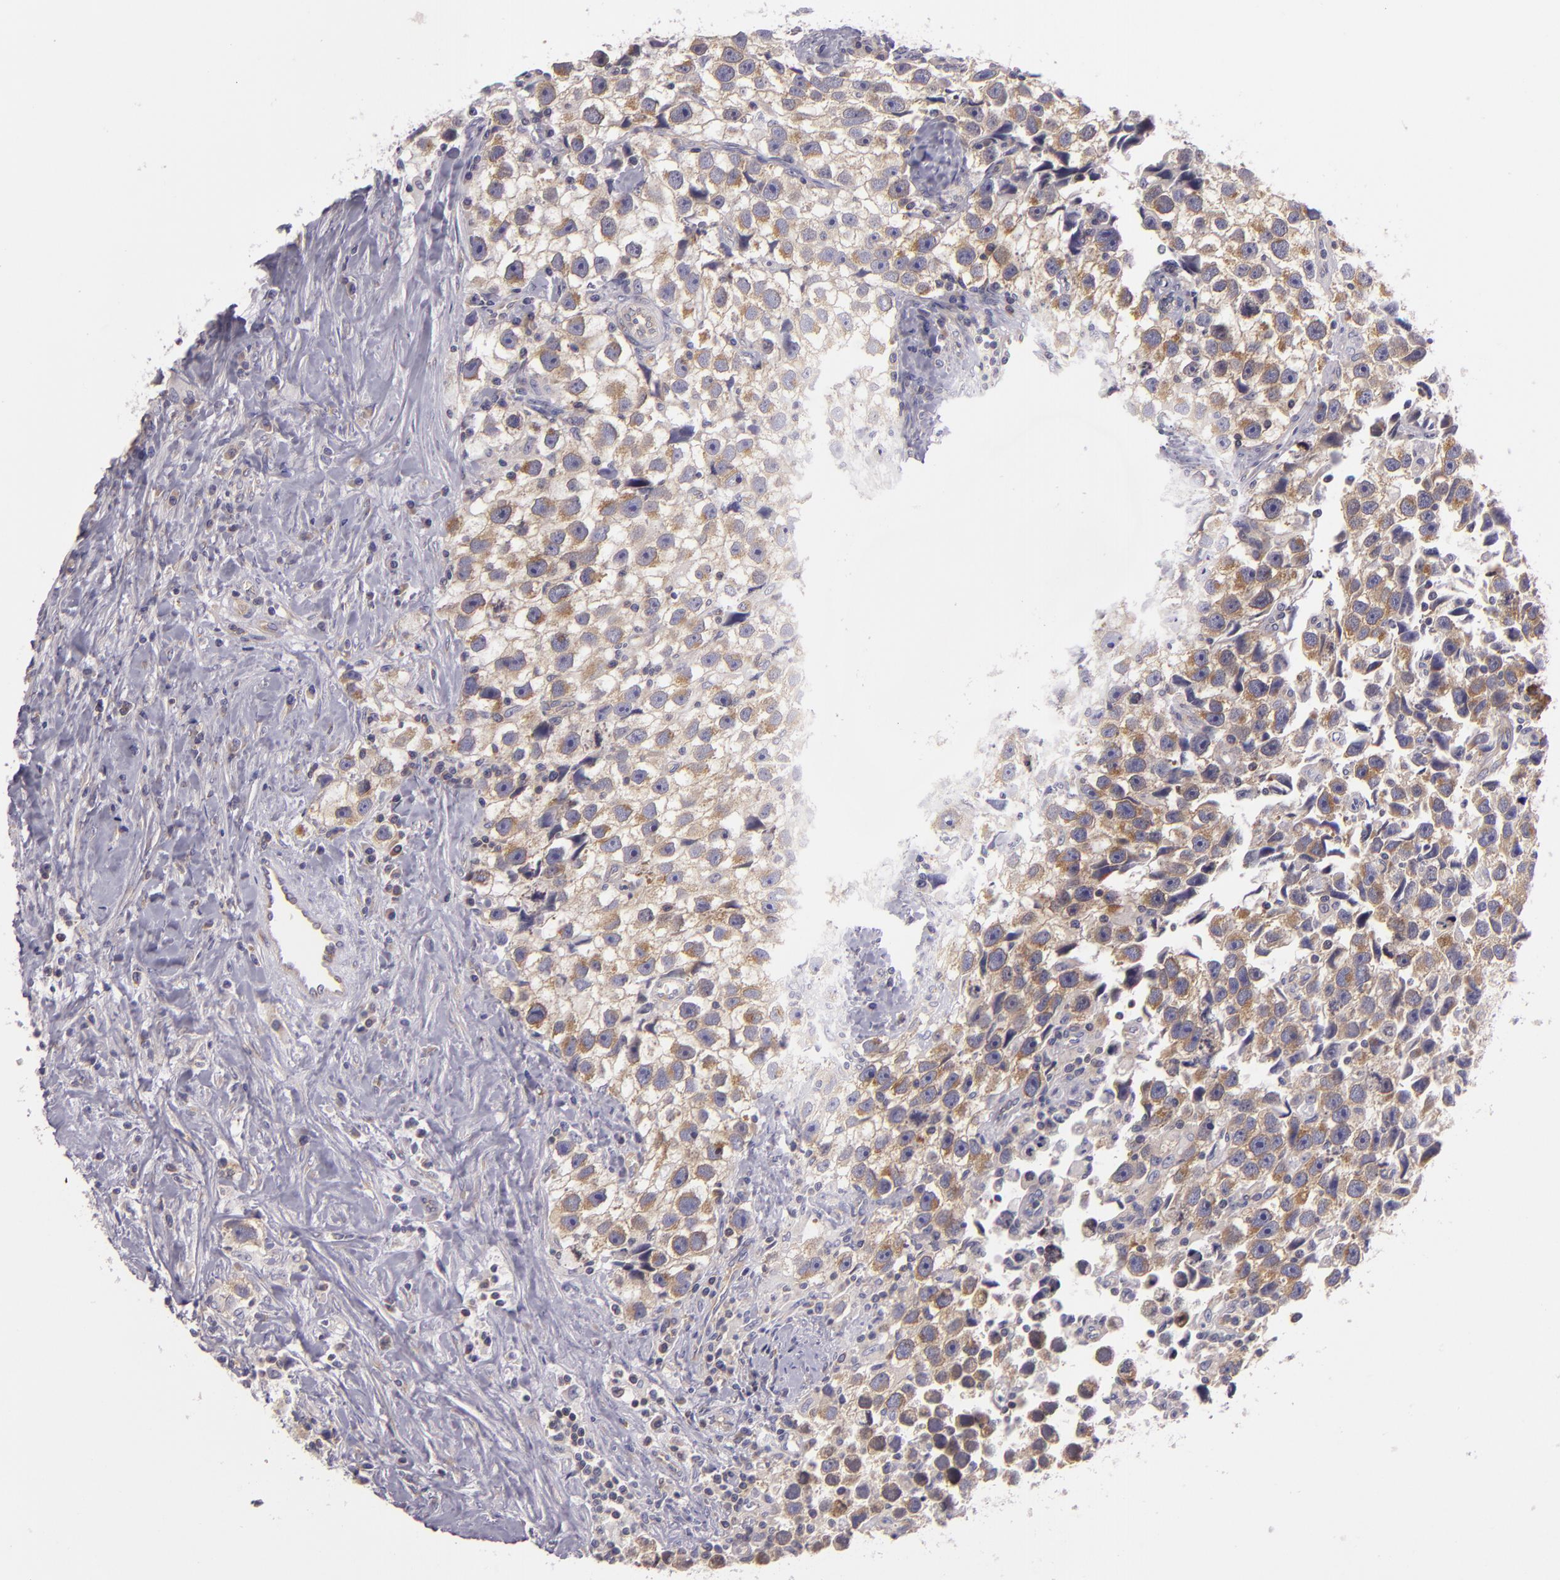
{"staining": {"intensity": "moderate", "quantity": "25%-75%", "location": "cytoplasmic/membranous"}, "tissue": "testis cancer", "cell_type": "Tumor cells", "image_type": "cancer", "snomed": [{"axis": "morphology", "description": "Seminoma, NOS"}, {"axis": "topography", "description": "Testis"}], "caption": "Immunohistochemical staining of seminoma (testis) shows medium levels of moderate cytoplasmic/membranous protein expression in approximately 25%-75% of tumor cells.", "gene": "UPF3B", "patient": {"sex": "male", "age": 43}}